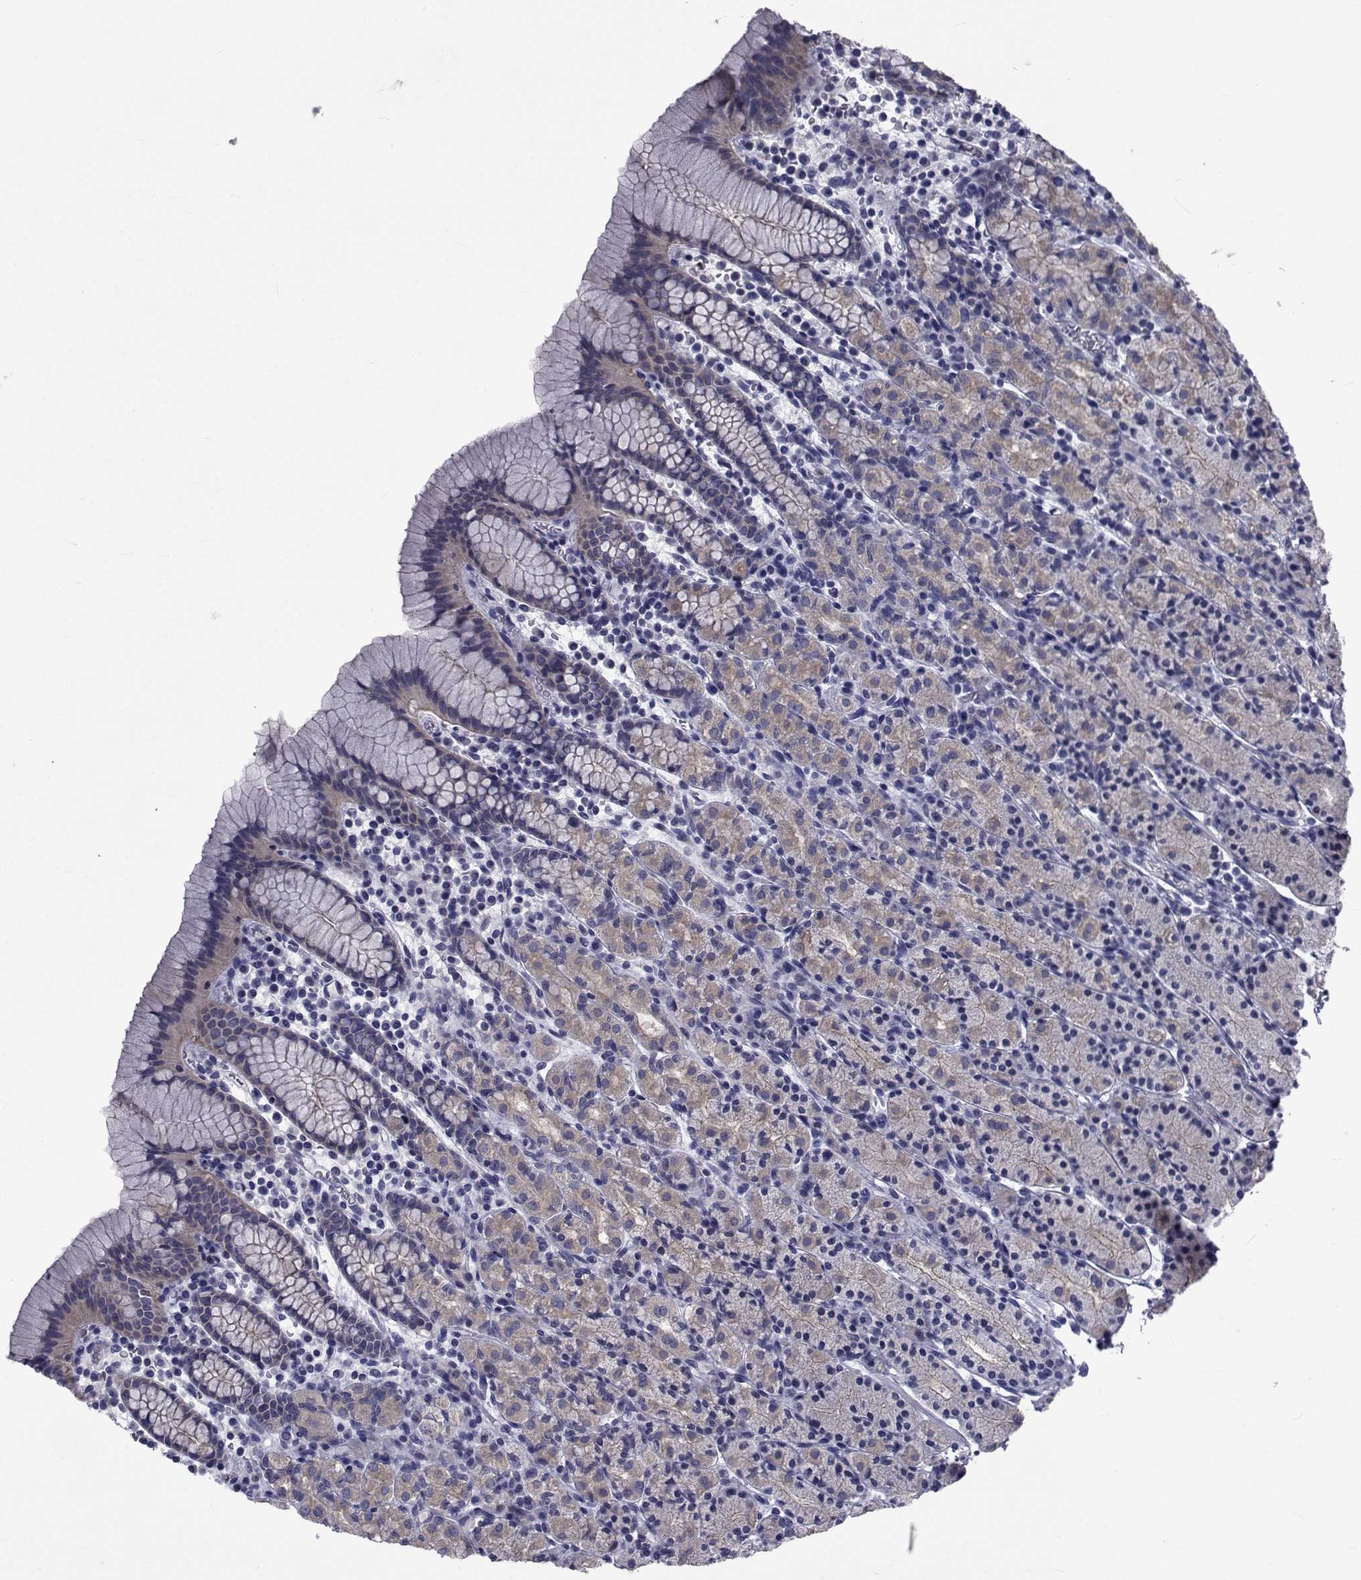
{"staining": {"intensity": "moderate", "quantity": "<25%", "location": "cytoplasmic/membranous"}, "tissue": "stomach", "cell_type": "Glandular cells", "image_type": "normal", "snomed": [{"axis": "morphology", "description": "Normal tissue, NOS"}, {"axis": "topography", "description": "Stomach, upper"}, {"axis": "topography", "description": "Stomach"}], "caption": "Immunohistochemistry (IHC) image of benign stomach: stomach stained using IHC exhibits low levels of moderate protein expression localized specifically in the cytoplasmic/membranous of glandular cells, appearing as a cytoplasmic/membranous brown color.", "gene": "SLC30A10", "patient": {"sex": "male", "age": 62}}